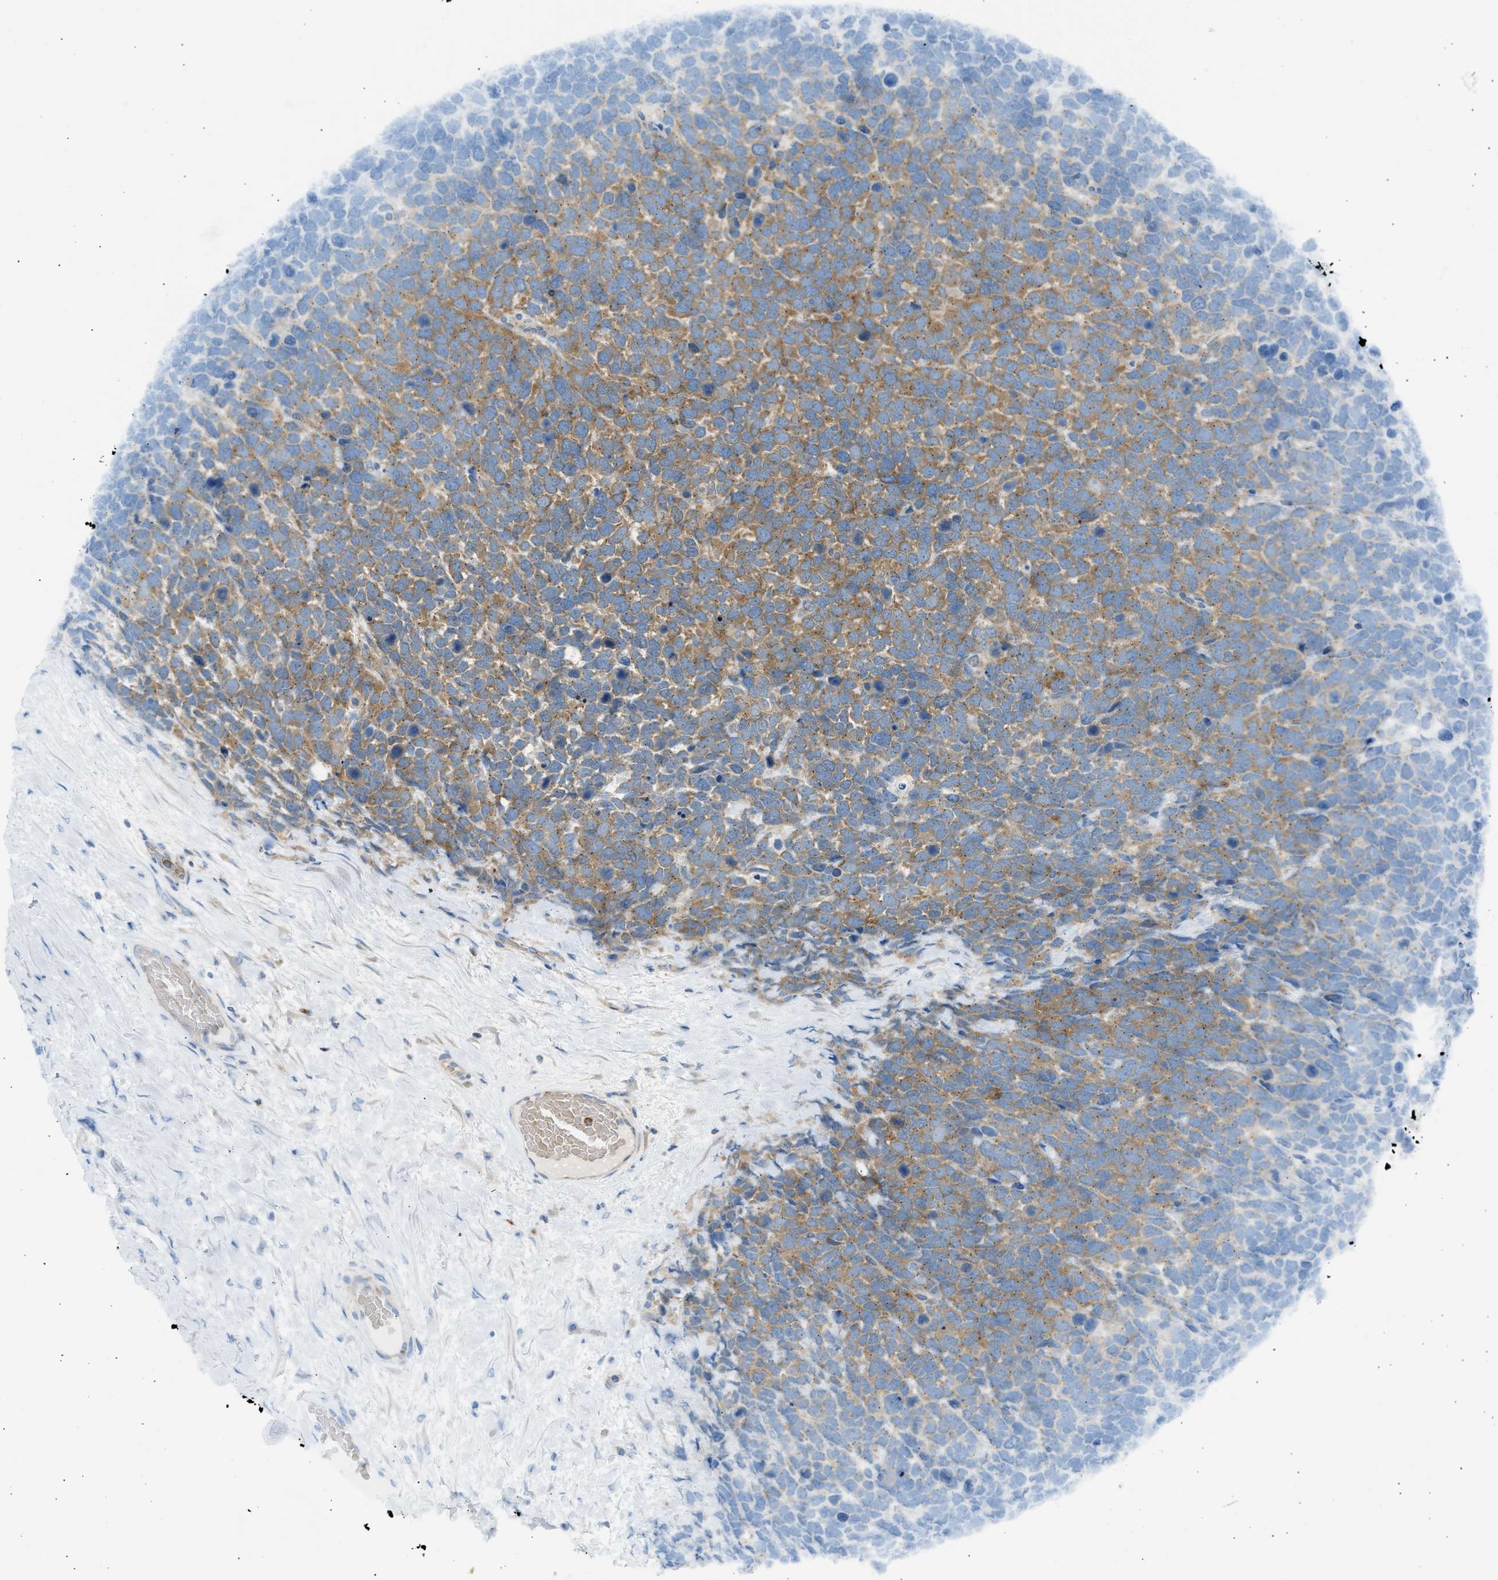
{"staining": {"intensity": "moderate", "quantity": ">75%", "location": "cytoplasmic/membranous"}, "tissue": "urothelial cancer", "cell_type": "Tumor cells", "image_type": "cancer", "snomed": [{"axis": "morphology", "description": "Urothelial carcinoma, High grade"}, {"axis": "topography", "description": "Urinary bladder"}], "caption": "Immunohistochemistry histopathology image of high-grade urothelial carcinoma stained for a protein (brown), which exhibits medium levels of moderate cytoplasmic/membranous positivity in approximately >75% of tumor cells.", "gene": "TRIM50", "patient": {"sex": "female", "age": 82}}